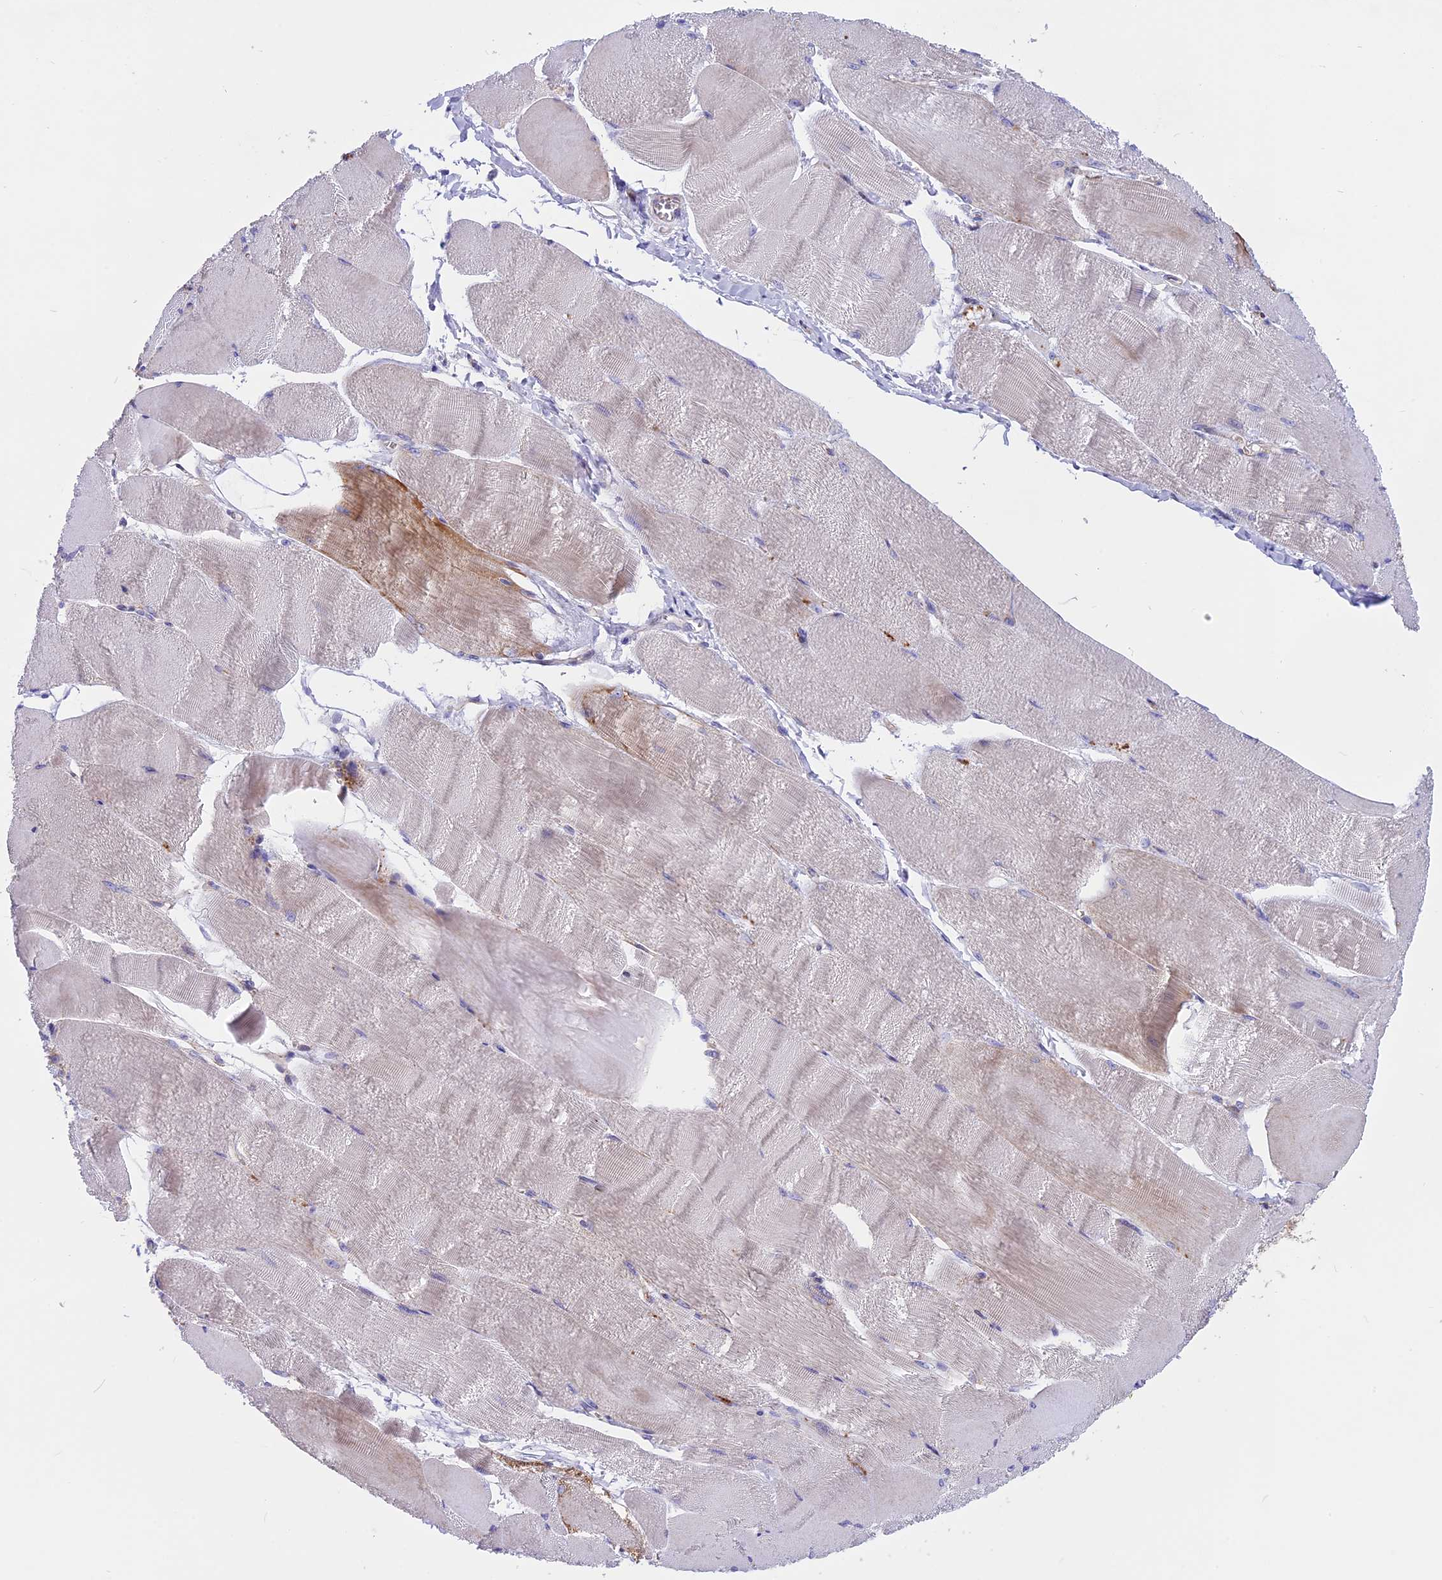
{"staining": {"intensity": "weak", "quantity": "<25%", "location": "cytoplasmic/membranous"}, "tissue": "skeletal muscle", "cell_type": "Myocytes", "image_type": "normal", "snomed": [{"axis": "morphology", "description": "Normal tissue, NOS"}, {"axis": "morphology", "description": "Basal cell carcinoma"}, {"axis": "topography", "description": "Skeletal muscle"}], "caption": "Benign skeletal muscle was stained to show a protein in brown. There is no significant positivity in myocytes. (Stains: DAB (3,3'-diaminobenzidine) immunohistochemistry with hematoxylin counter stain, Microscopy: brightfield microscopy at high magnification).", "gene": "TMEM138", "patient": {"sex": "female", "age": 64}}